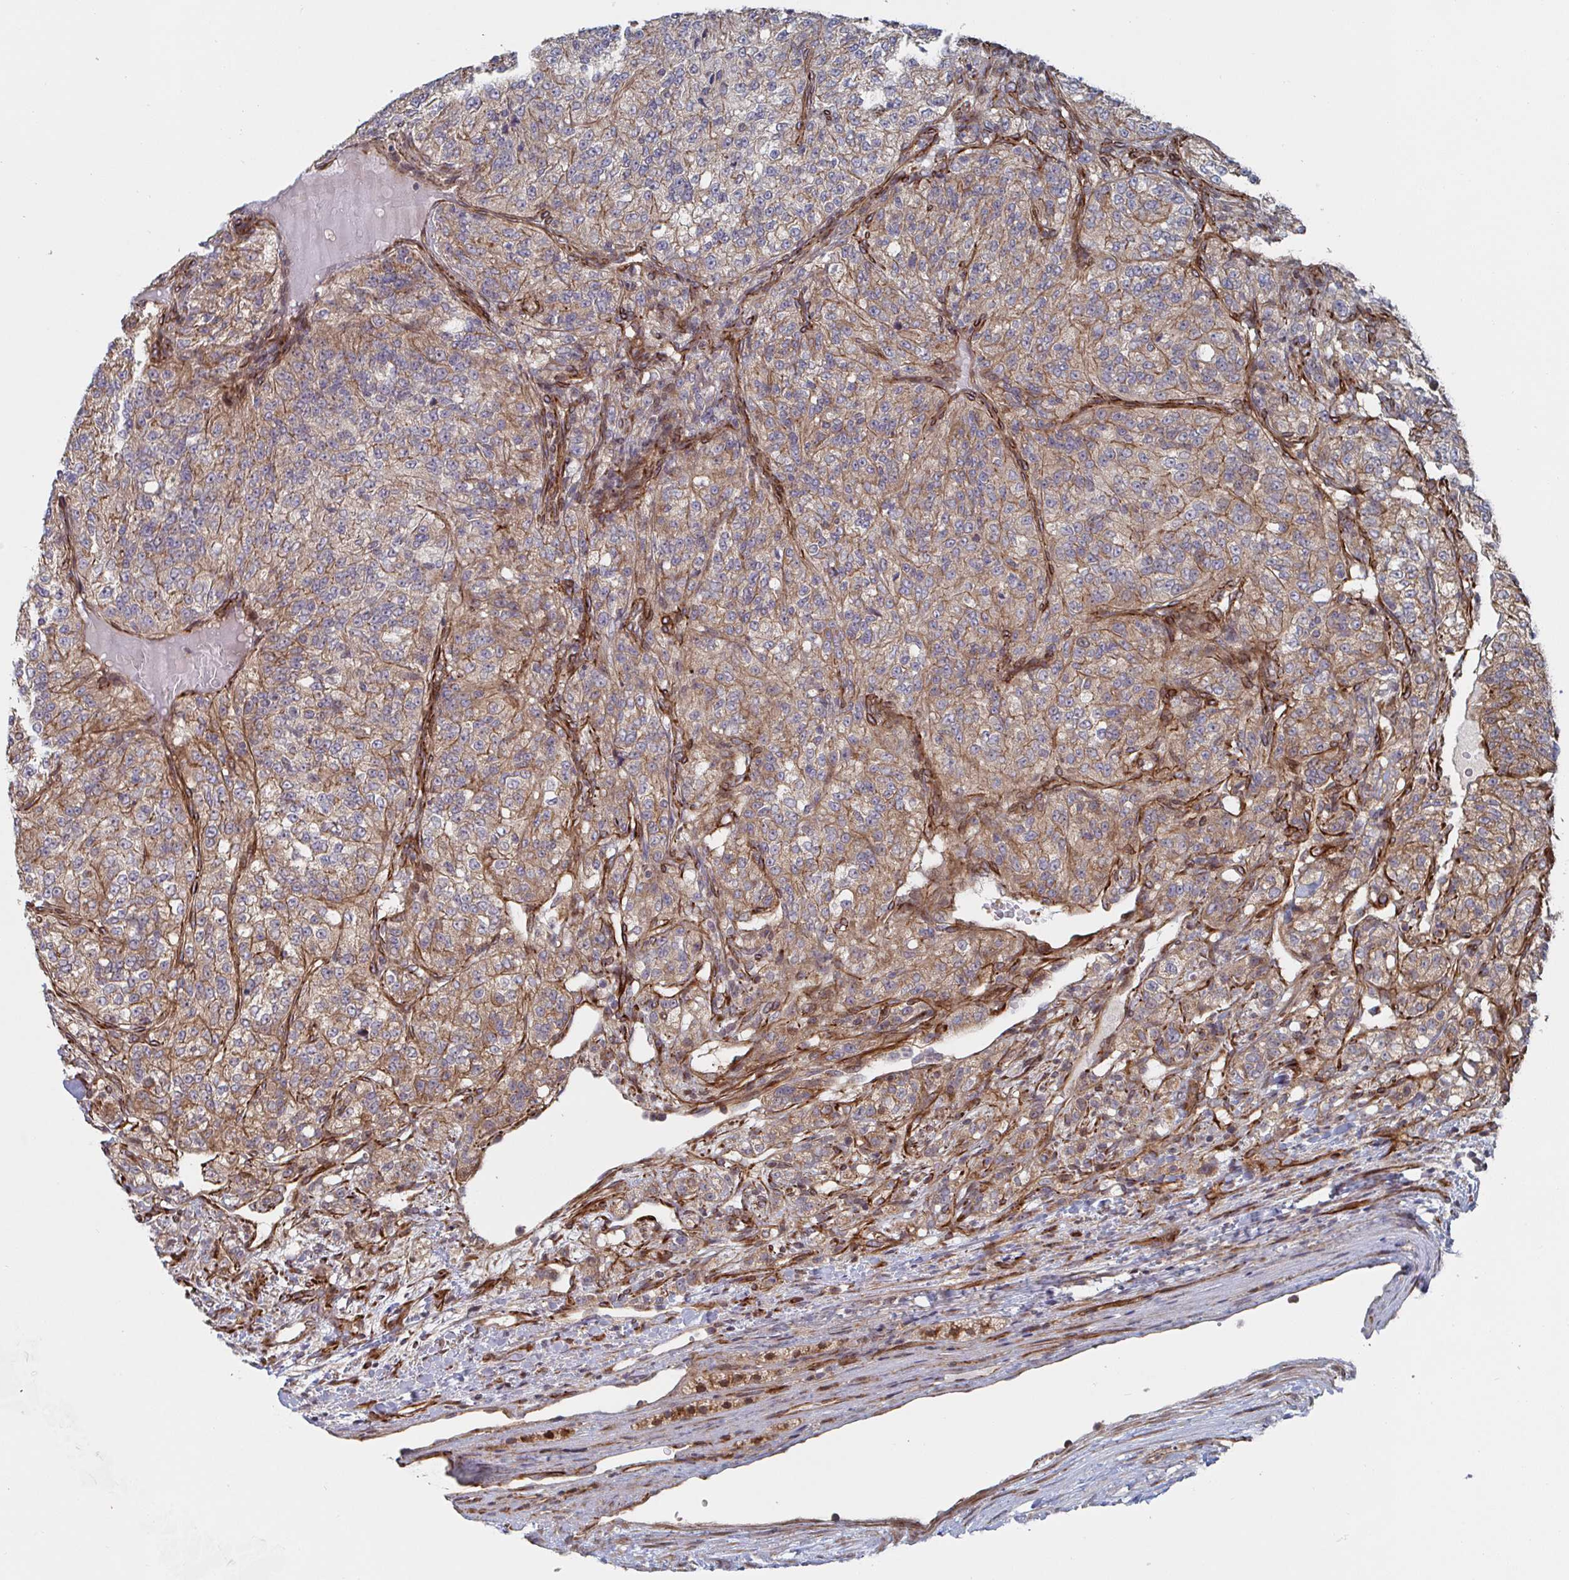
{"staining": {"intensity": "weak", "quantity": ">75%", "location": "cytoplasmic/membranous"}, "tissue": "renal cancer", "cell_type": "Tumor cells", "image_type": "cancer", "snomed": [{"axis": "morphology", "description": "Adenocarcinoma, NOS"}, {"axis": "topography", "description": "Kidney"}], "caption": "Weak cytoplasmic/membranous protein staining is identified in about >75% of tumor cells in renal adenocarcinoma. Nuclei are stained in blue.", "gene": "DVL3", "patient": {"sex": "female", "age": 63}}